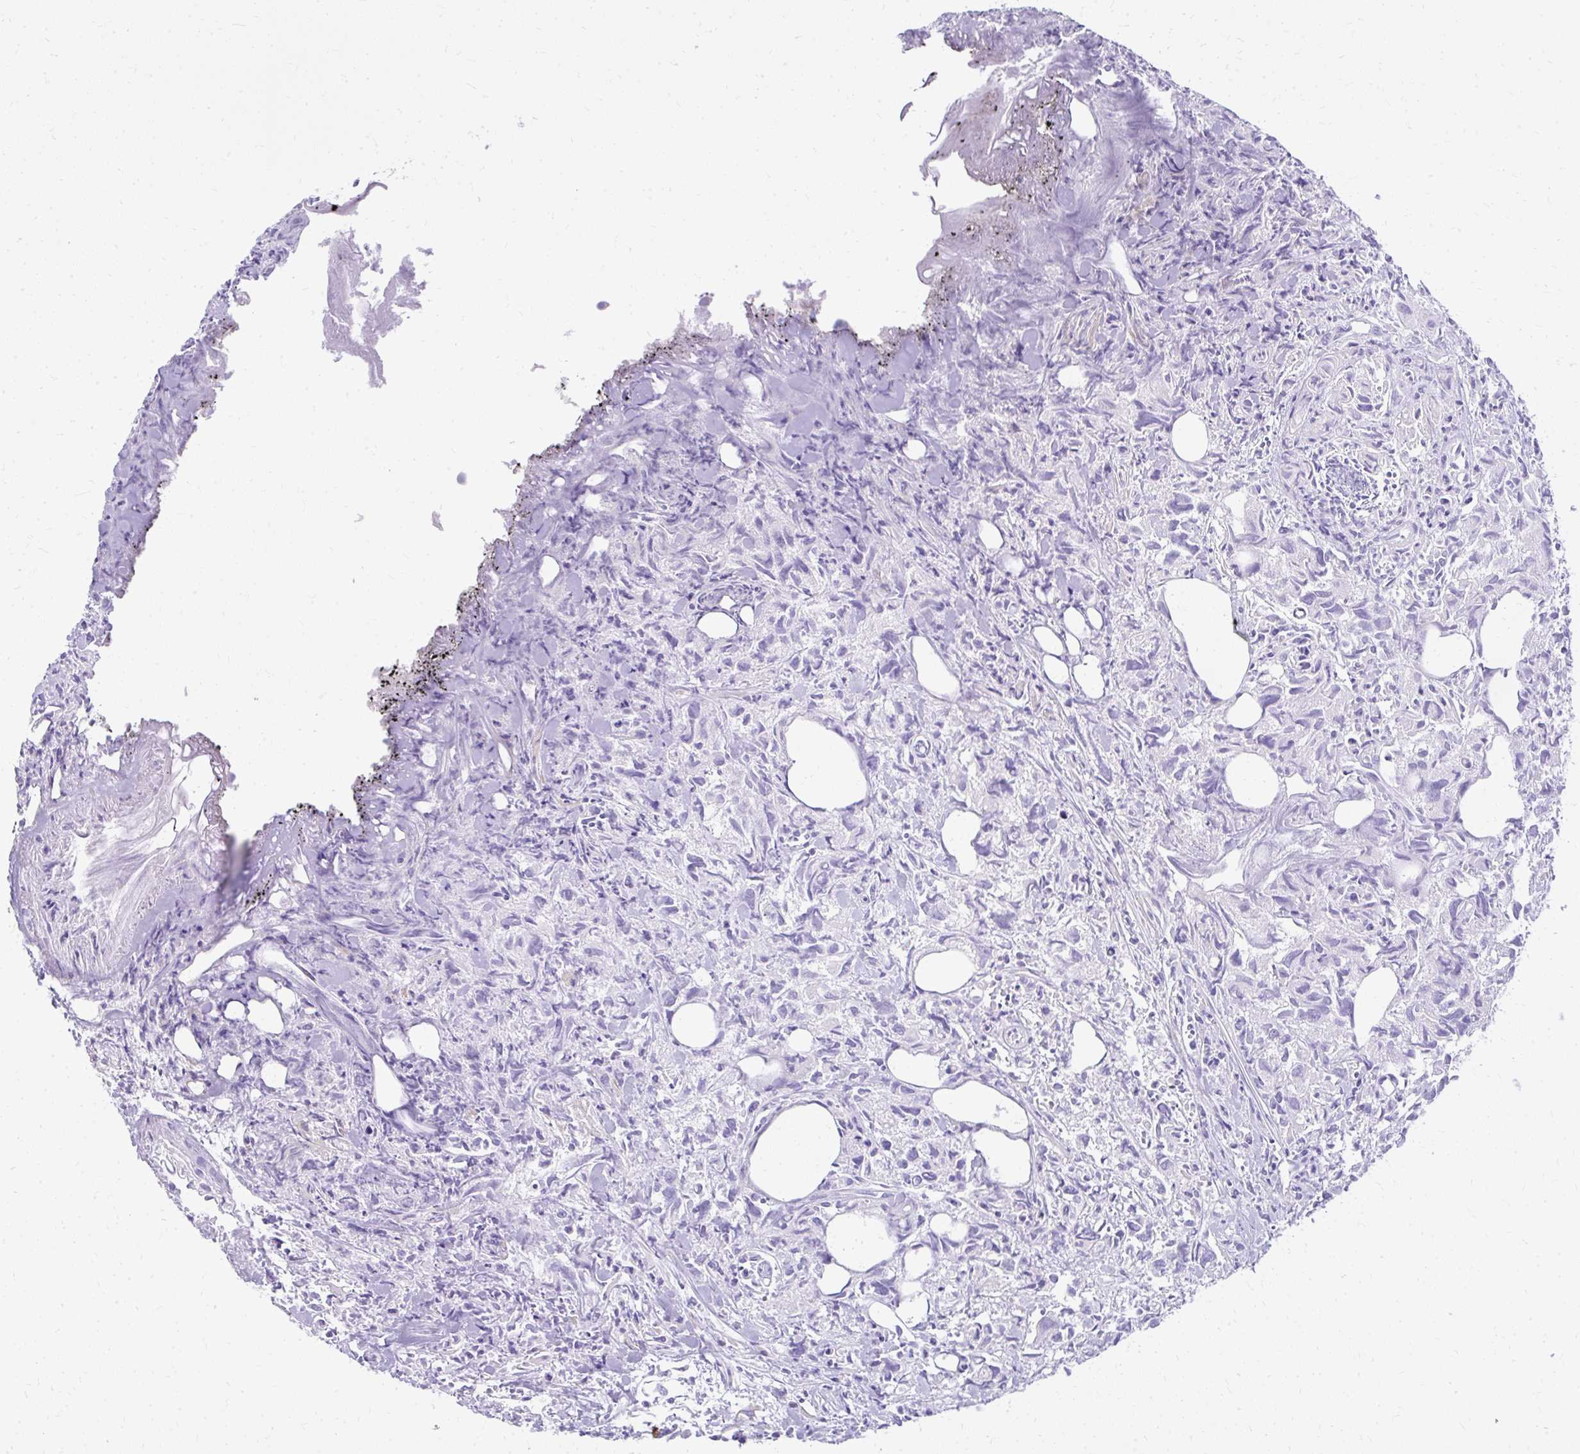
{"staining": {"intensity": "negative", "quantity": "none", "location": "none"}, "tissue": "urothelial cancer", "cell_type": "Tumor cells", "image_type": "cancer", "snomed": [{"axis": "morphology", "description": "Urothelial carcinoma, High grade"}, {"axis": "topography", "description": "Urinary bladder"}], "caption": "High magnification brightfield microscopy of high-grade urothelial carcinoma stained with DAB (brown) and counterstained with hematoxylin (blue): tumor cells show no significant staining.", "gene": "PRAP1", "patient": {"sex": "female", "age": 75}}